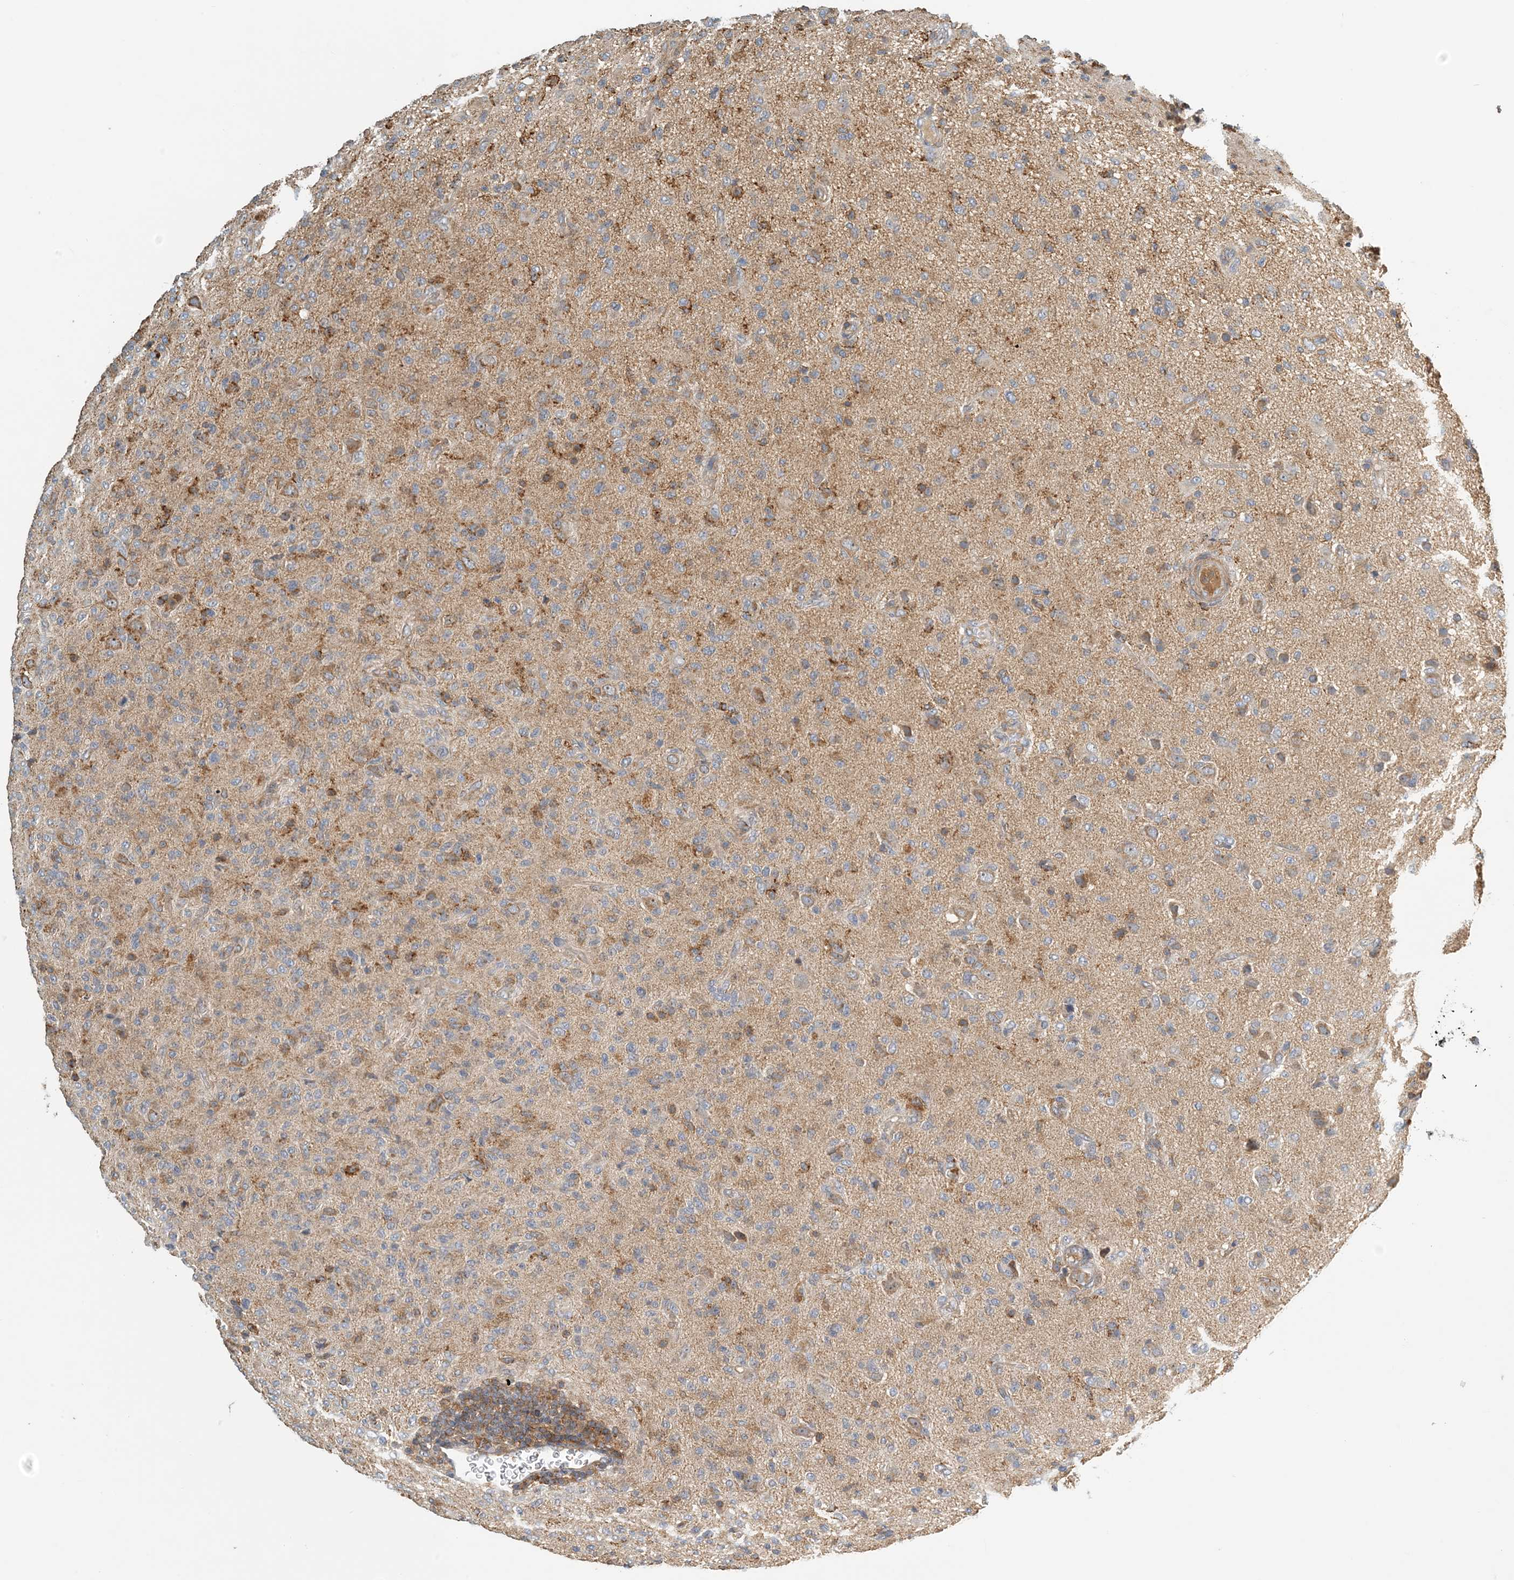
{"staining": {"intensity": "weak", "quantity": "<25%", "location": "cytoplasmic/membranous"}, "tissue": "glioma", "cell_type": "Tumor cells", "image_type": "cancer", "snomed": [{"axis": "morphology", "description": "Glioma, malignant, High grade"}, {"axis": "topography", "description": "Brain"}], "caption": "Malignant high-grade glioma was stained to show a protein in brown. There is no significant positivity in tumor cells. The staining is performed using DAB brown chromogen with nuclei counter-stained in using hematoxylin.", "gene": "COLEC11", "patient": {"sex": "female", "age": 57}}